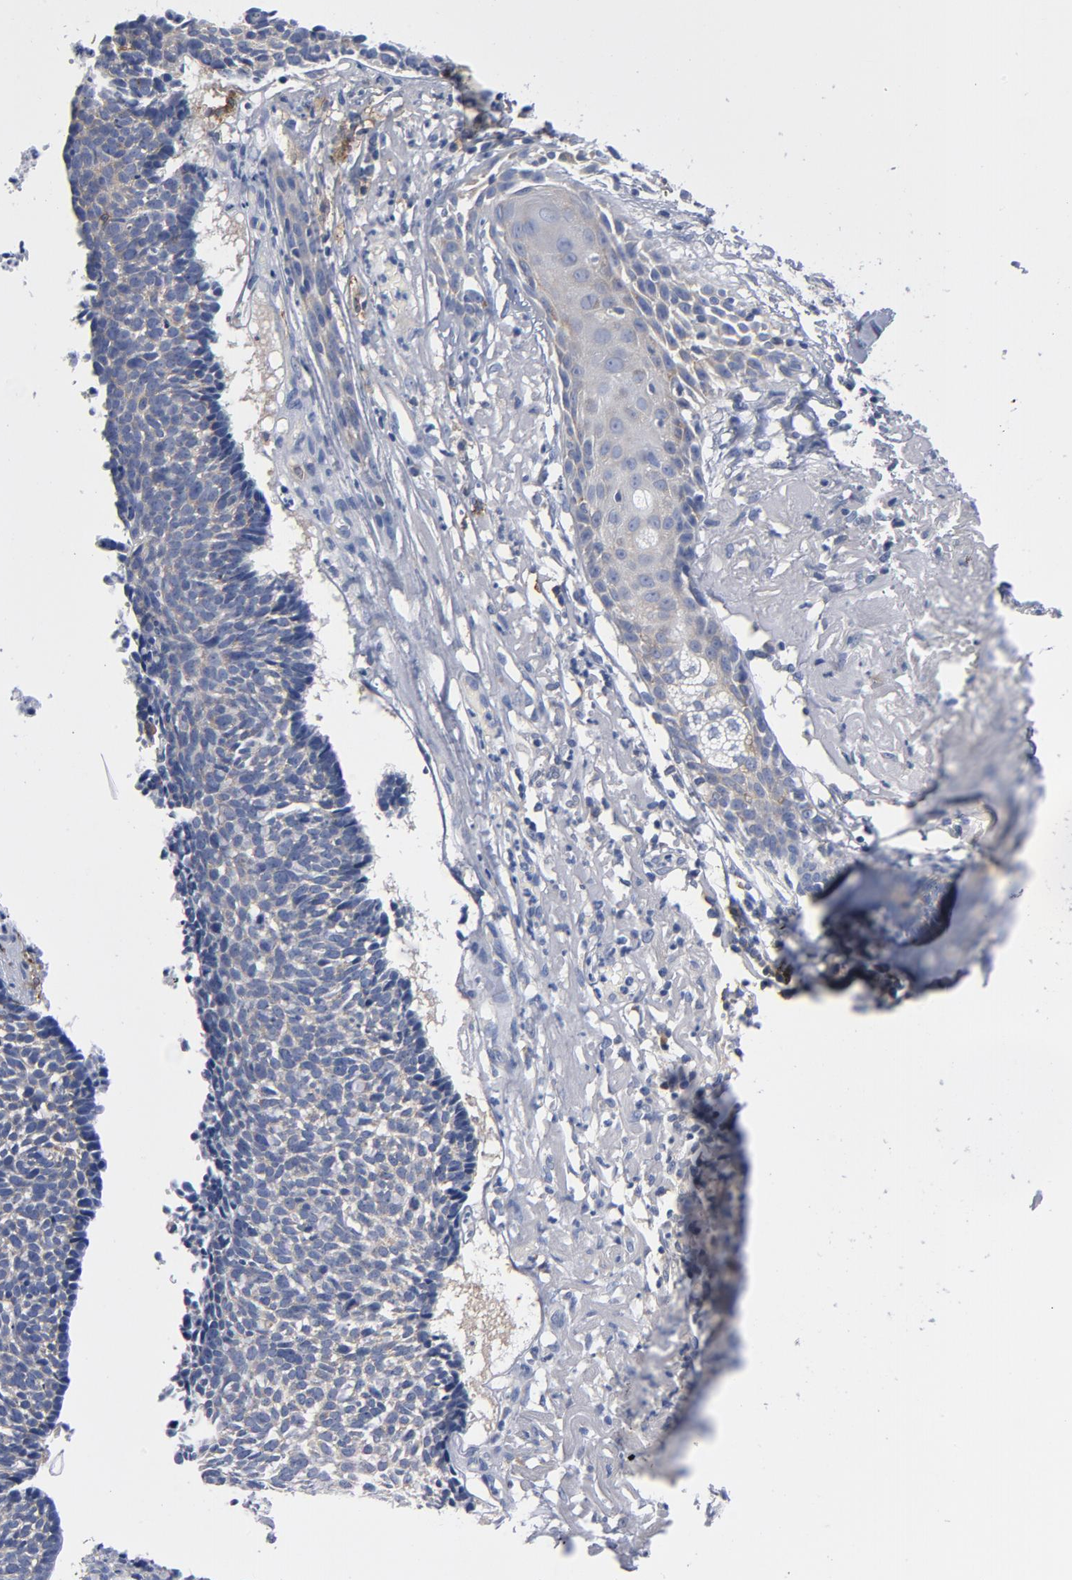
{"staining": {"intensity": "weak", "quantity": "<25%", "location": "cytoplasmic/membranous"}, "tissue": "skin cancer", "cell_type": "Tumor cells", "image_type": "cancer", "snomed": [{"axis": "morphology", "description": "Basal cell carcinoma"}, {"axis": "topography", "description": "Skin"}], "caption": "Skin cancer was stained to show a protein in brown. There is no significant positivity in tumor cells.", "gene": "CD86", "patient": {"sex": "female", "age": 87}}